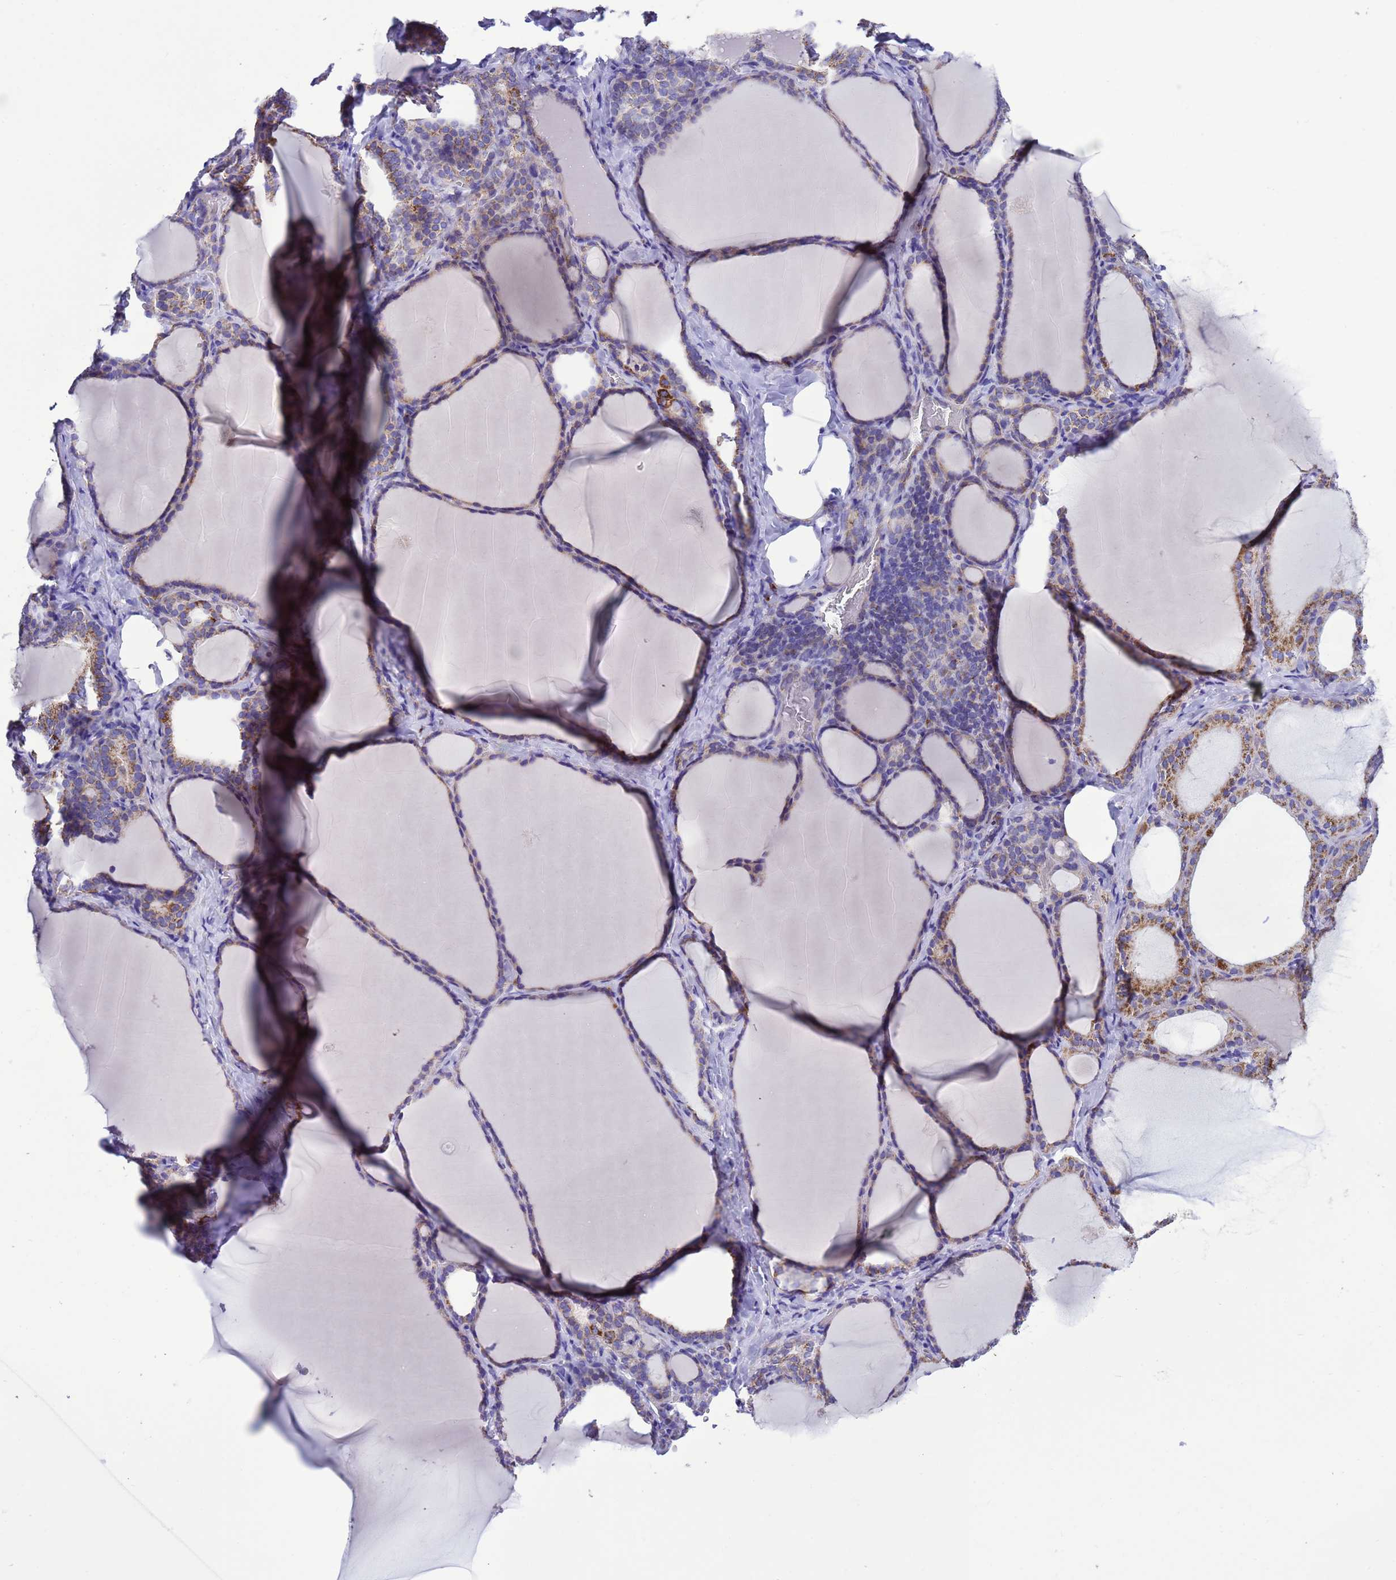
{"staining": {"intensity": "moderate", "quantity": "25%-75%", "location": "cytoplasmic/membranous"}, "tissue": "thyroid gland", "cell_type": "Glandular cells", "image_type": "normal", "snomed": [{"axis": "morphology", "description": "Normal tissue, NOS"}, {"axis": "topography", "description": "Thyroid gland"}], "caption": "Protein analysis of unremarkable thyroid gland displays moderate cytoplasmic/membranous positivity in approximately 25%-75% of glandular cells.", "gene": "CCDC191", "patient": {"sex": "female", "age": 39}}